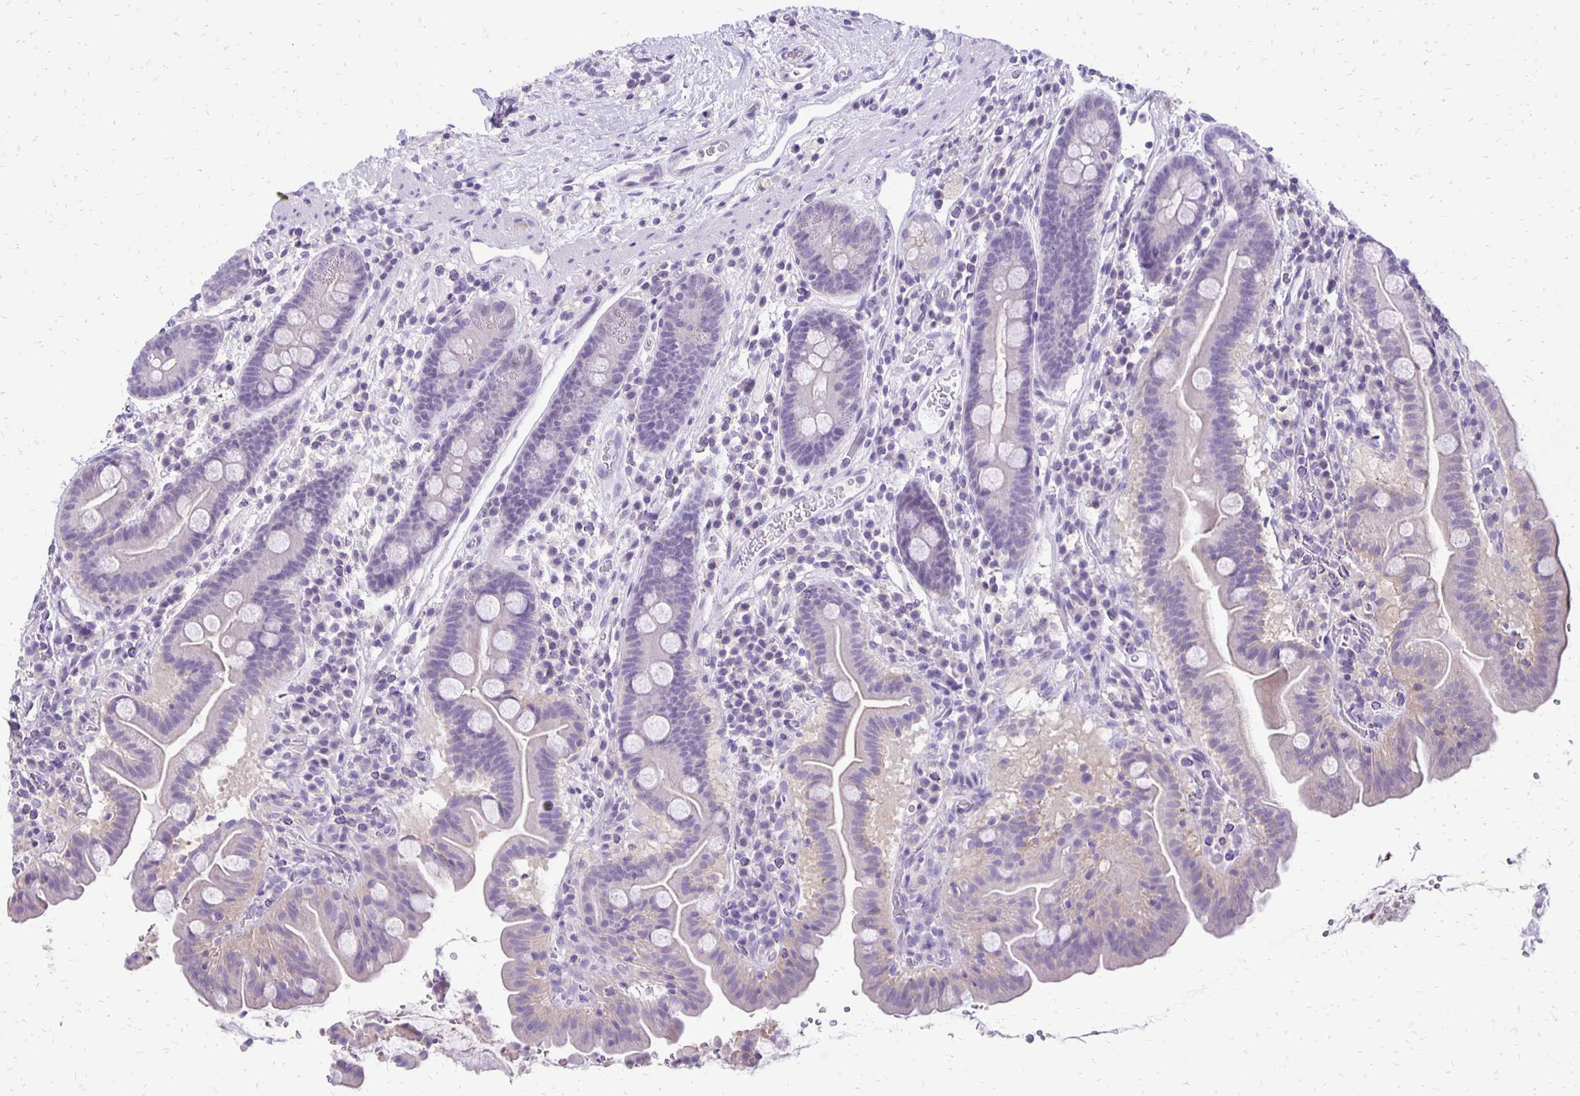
{"staining": {"intensity": "negative", "quantity": "none", "location": "none"}, "tissue": "small intestine", "cell_type": "Glandular cells", "image_type": "normal", "snomed": [{"axis": "morphology", "description": "Normal tissue, NOS"}, {"axis": "topography", "description": "Small intestine"}], "caption": "Glandular cells are negative for brown protein staining in benign small intestine. (Stains: DAB immunohistochemistry with hematoxylin counter stain, Microscopy: brightfield microscopy at high magnification).", "gene": "ANKRD45", "patient": {"sex": "male", "age": 26}}